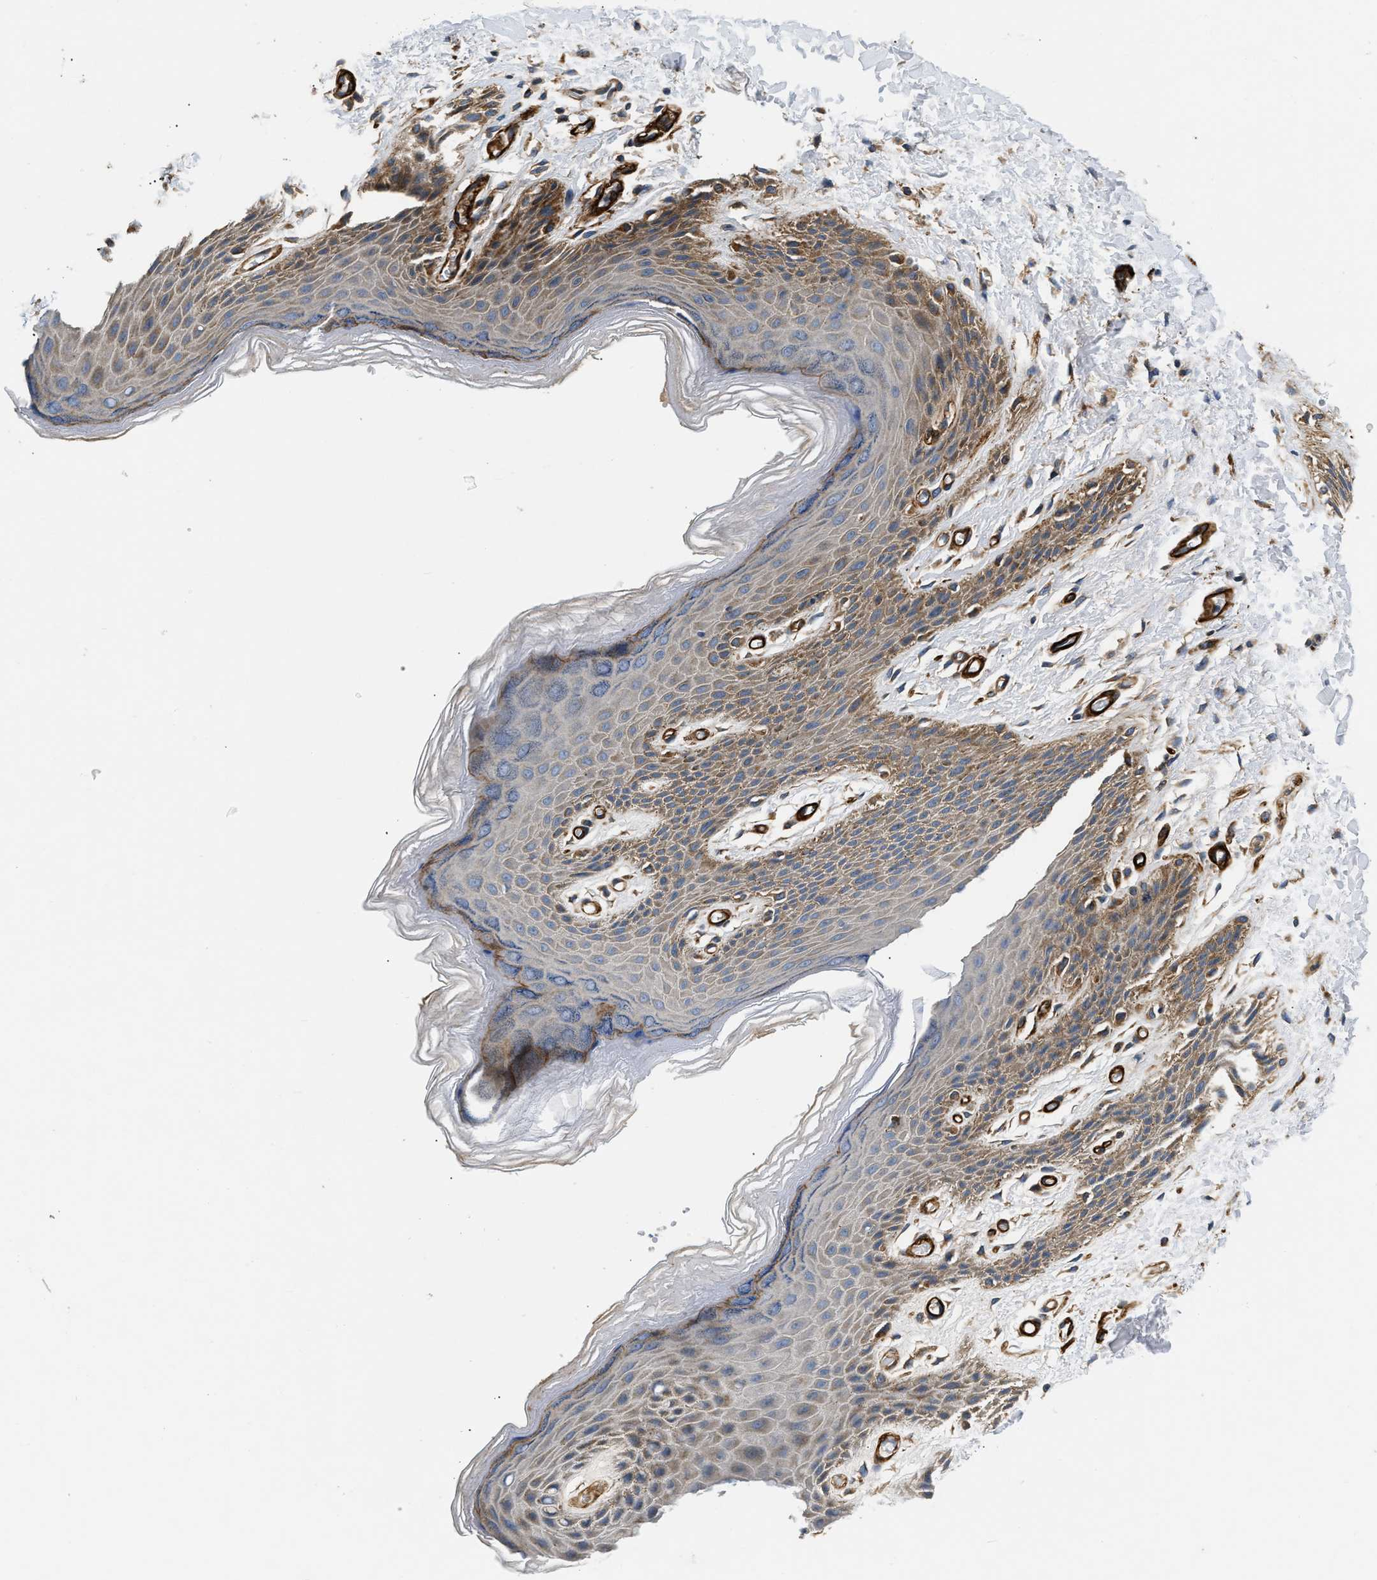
{"staining": {"intensity": "moderate", "quantity": "25%-75%", "location": "cytoplasmic/membranous"}, "tissue": "skin", "cell_type": "Epidermal cells", "image_type": "normal", "snomed": [{"axis": "morphology", "description": "Normal tissue, NOS"}, {"axis": "topography", "description": "Anal"}], "caption": "A histopathology image of skin stained for a protein demonstrates moderate cytoplasmic/membranous brown staining in epidermal cells. The protein of interest is shown in brown color, while the nuclei are stained blue.", "gene": "NME6", "patient": {"sex": "male", "age": 44}}